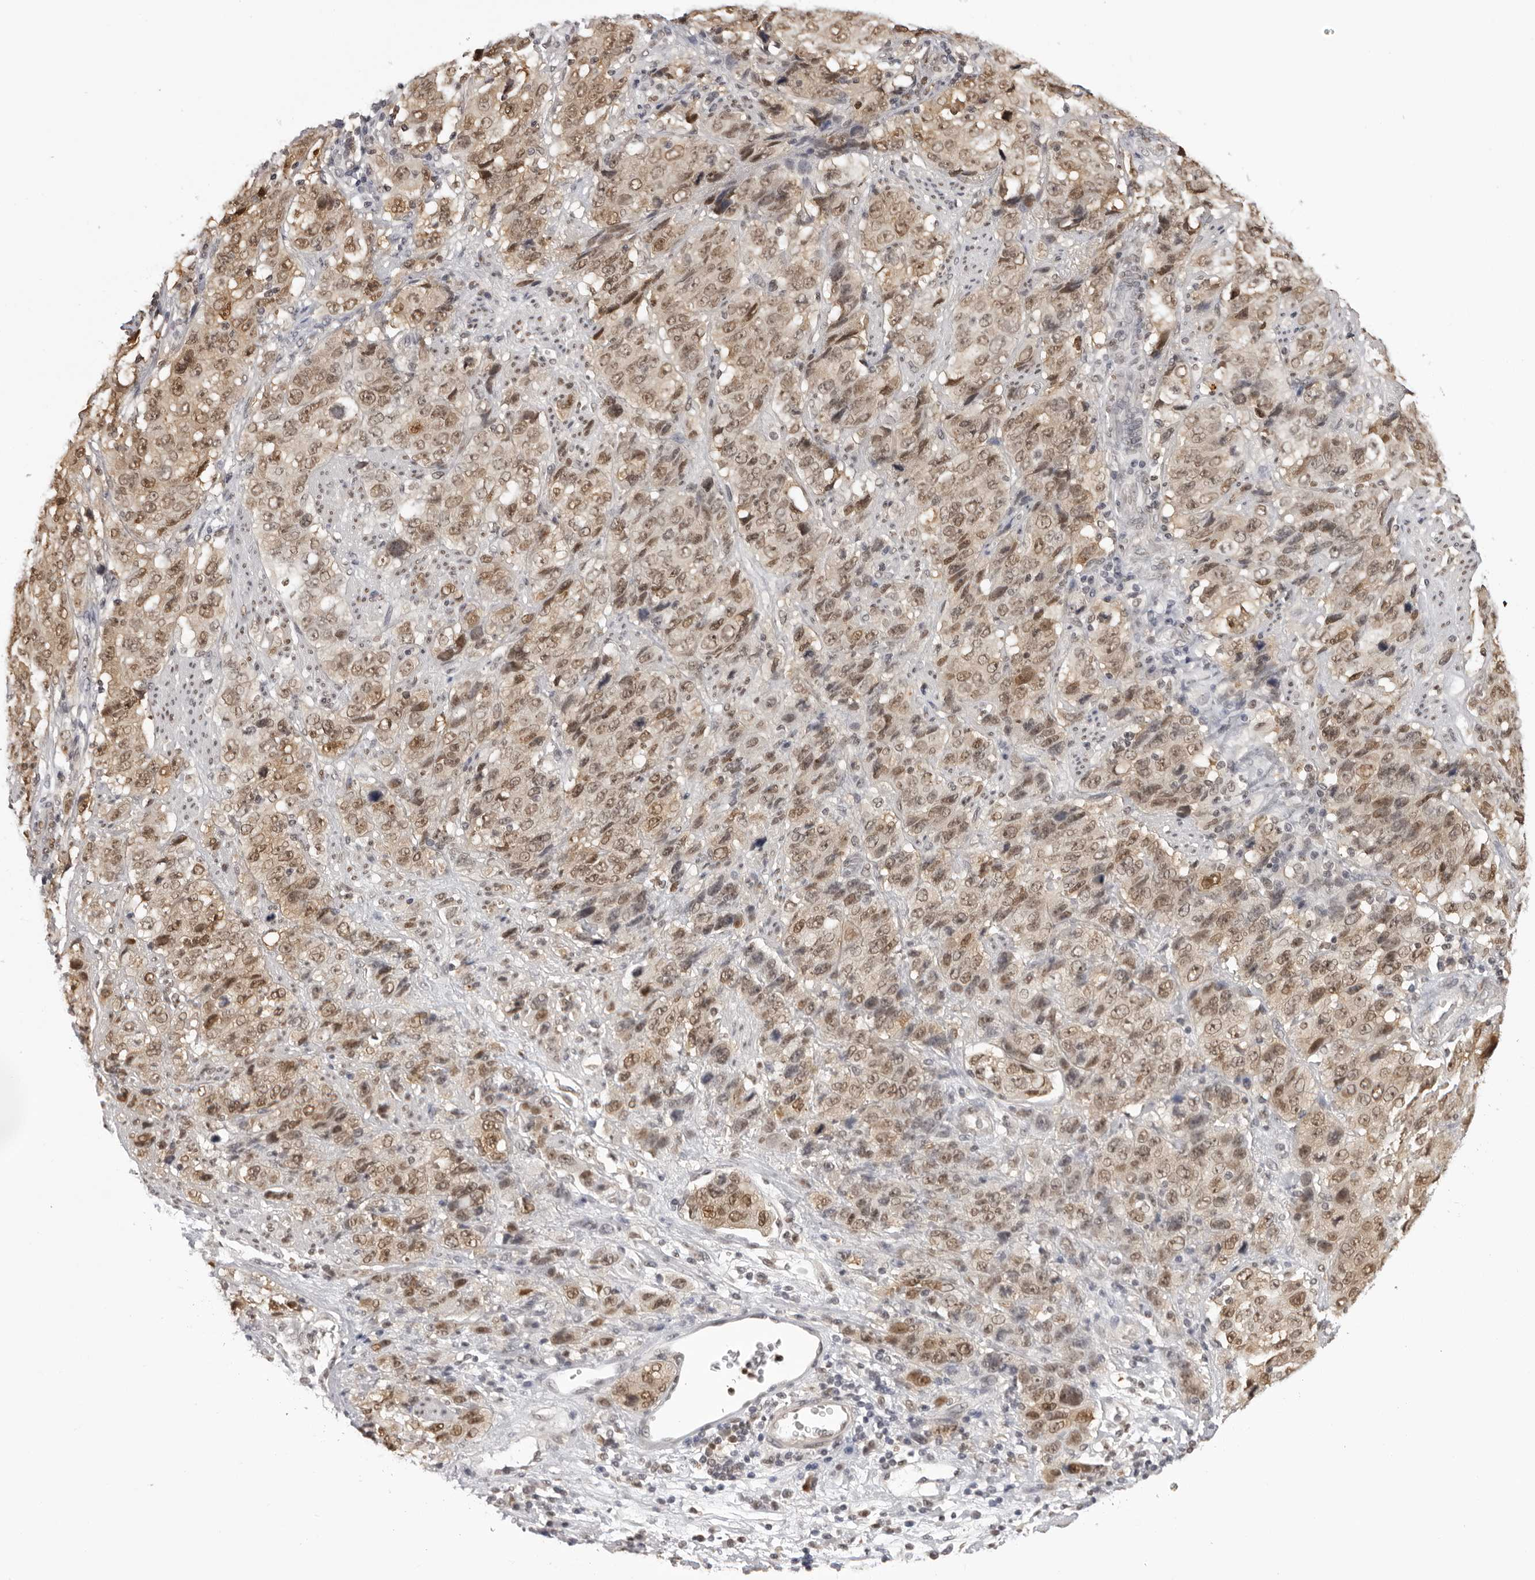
{"staining": {"intensity": "moderate", "quantity": ">75%", "location": "cytoplasmic/membranous,nuclear"}, "tissue": "stomach cancer", "cell_type": "Tumor cells", "image_type": "cancer", "snomed": [{"axis": "morphology", "description": "Adenocarcinoma, NOS"}, {"axis": "topography", "description": "Stomach"}], "caption": "The immunohistochemical stain labels moderate cytoplasmic/membranous and nuclear positivity in tumor cells of adenocarcinoma (stomach) tissue.", "gene": "HSPA4", "patient": {"sex": "male", "age": 48}}